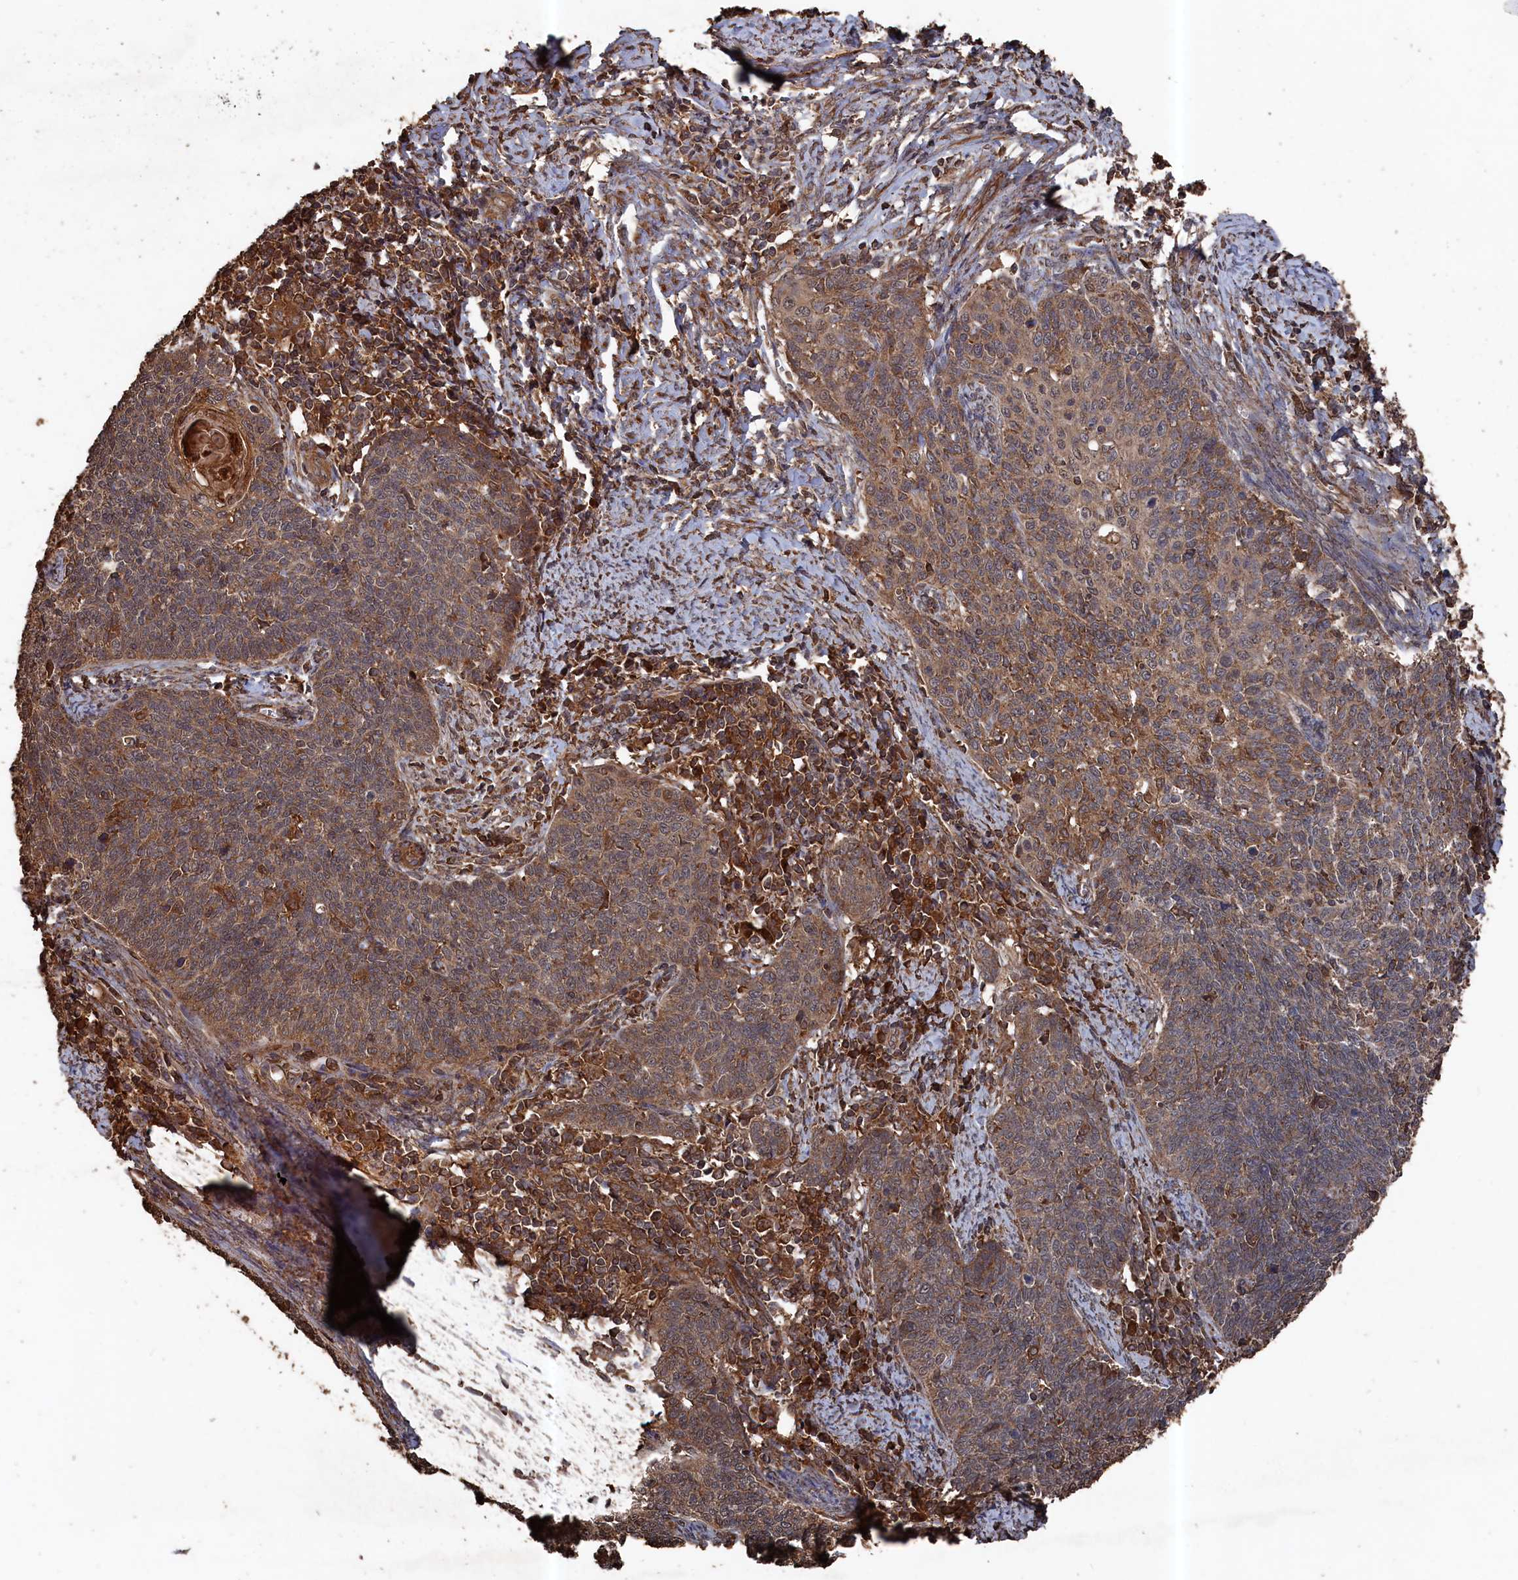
{"staining": {"intensity": "moderate", "quantity": "25%-75%", "location": "cytoplasmic/membranous"}, "tissue": "cervical cancer", "cell_type": "Tumor cells", "image_type": "cancer", "snomed": [{"axis": "morphology", "description": "Squamous cell carcinoma, NOS"}, {"axis": "topography", "description": "Cervix"}], "caption": "Protein expression analysis of human squamous cell carcinoma (cervical) reveals moderate cytoplasmic/membranous positivity in about 25%-75% of tumor cells. (Brightfield microscopy of DAB IHC at high magnification).", "gene": "SNX33", "patient": {"sex": "female", "age": 39}}